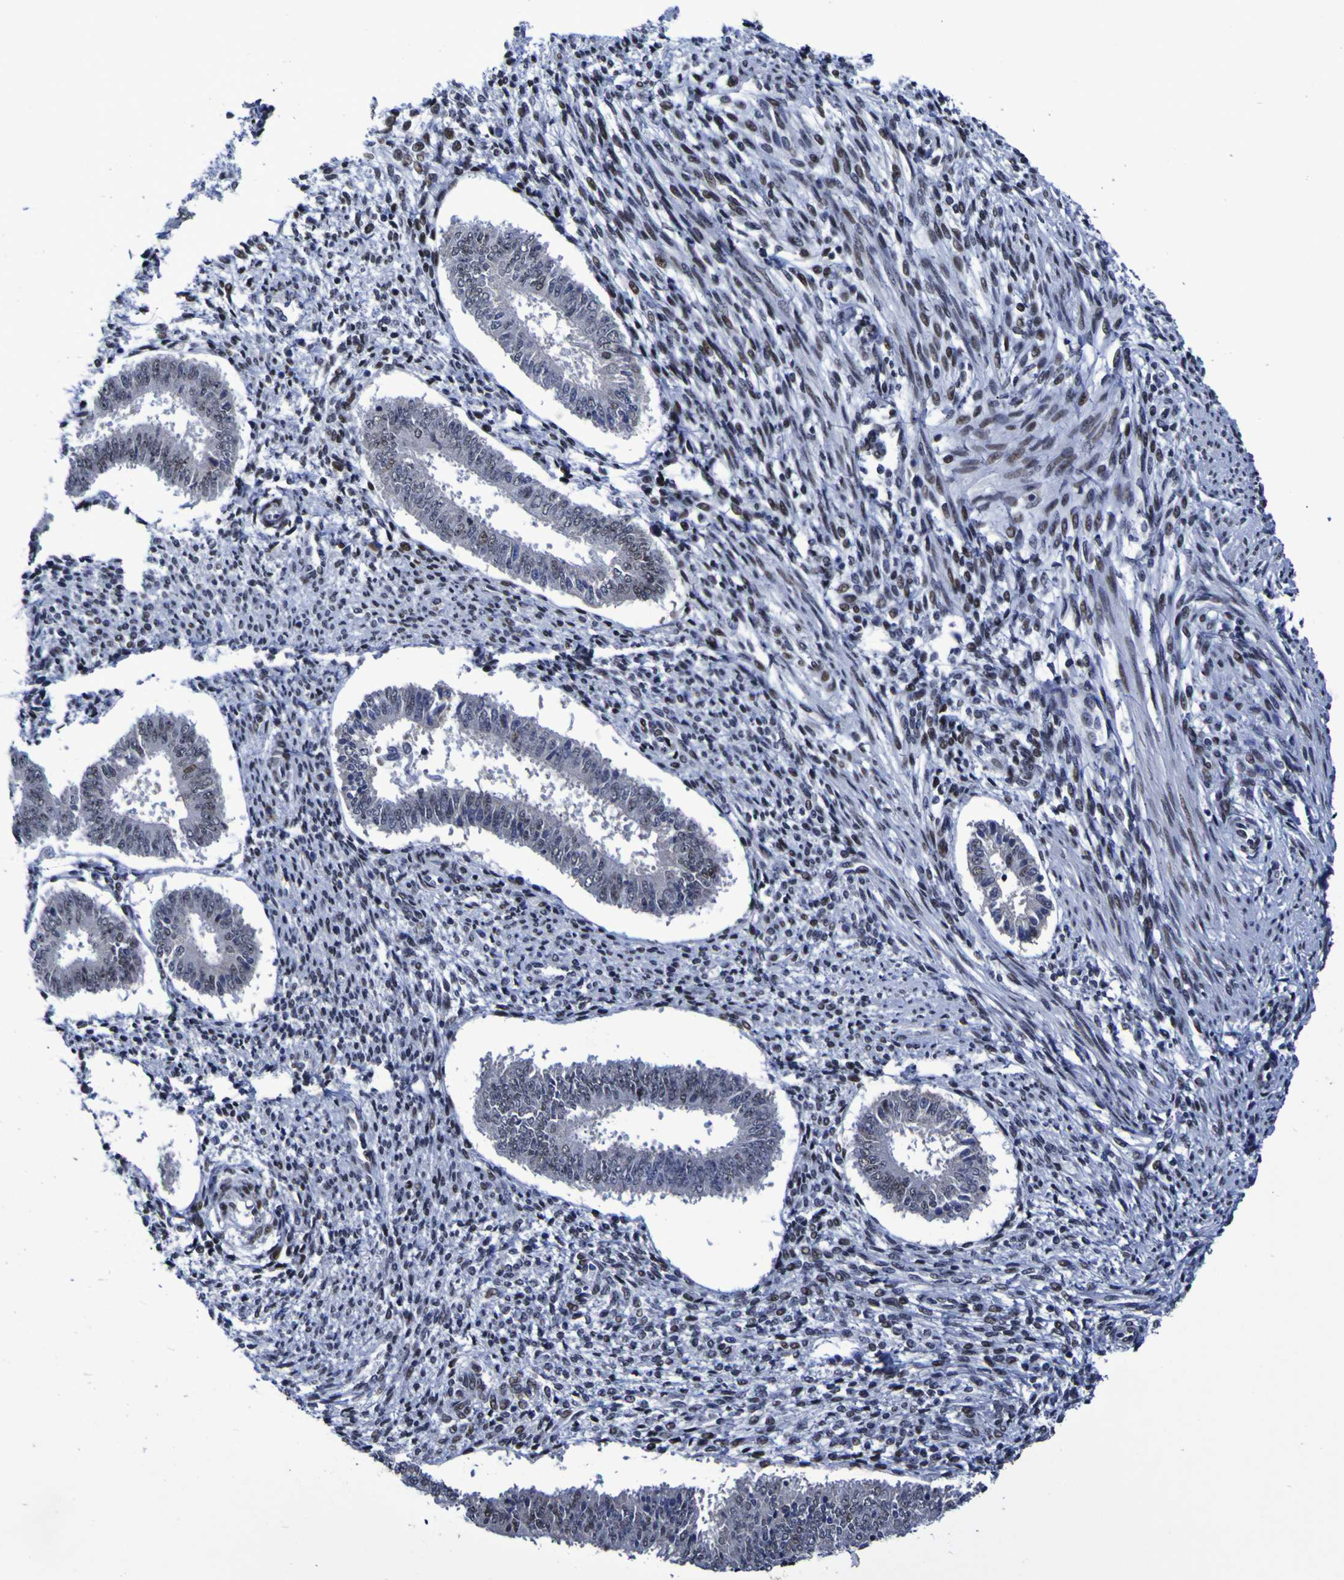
{"staining": {"intensity": "negative", "quantity": "none", "location": "none"}, "tissue": "endometrium", "cell_type": "Cells in endometrial stroma", "image_type": "normal", "snomed": [{"axis": "morphology", "description": "Normal tissue, NOS"}, {"axis": "topography", "description": "Endometrium"}], "caption": "Protein analysis of unremarkable endometrium exhibits no significant positivity in cells in endometrial stroma. (DAB immunohistochemistry visualized using brightfield microscopy, high magnification).", "gene": "MBD3", "patient": {"sex": "female", "age": 35}}